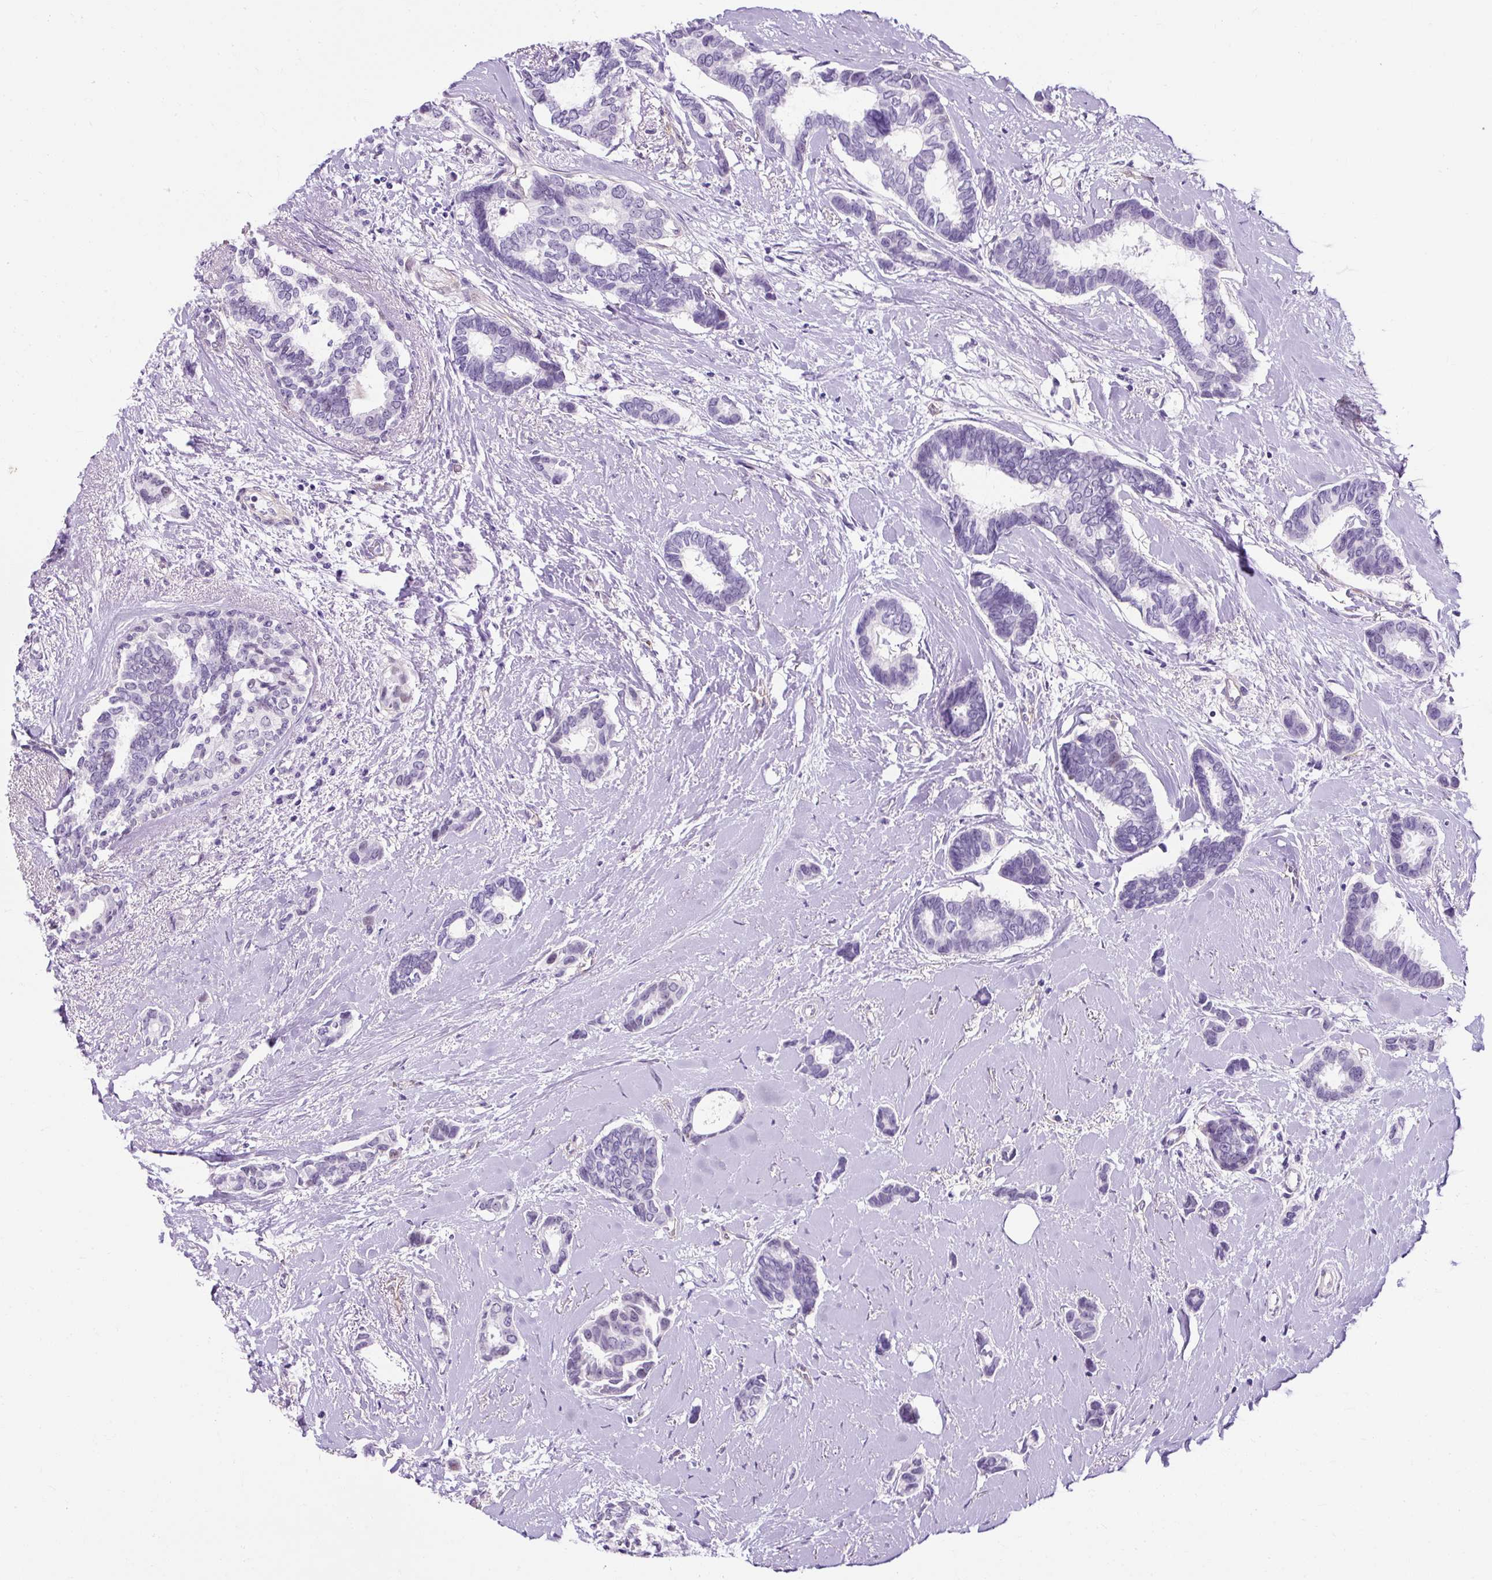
{"staining": {"intensity": "negative", "quantity": "none", "location": "none"}, "tissue": "breast cancer", "cell_type": "Tumor cells", "image_type": "cancer", "snomed": [{"axis": "morphology", "description": "Duct carcinoma"}, {"axis": "topography", "description": "Breast"}], "caption": "Image shows no protein expression in tumor cells of breast intraductal carcinoma tissue.", "gene": "KRT12", "patient": {"sex": "female", "age": 73}}